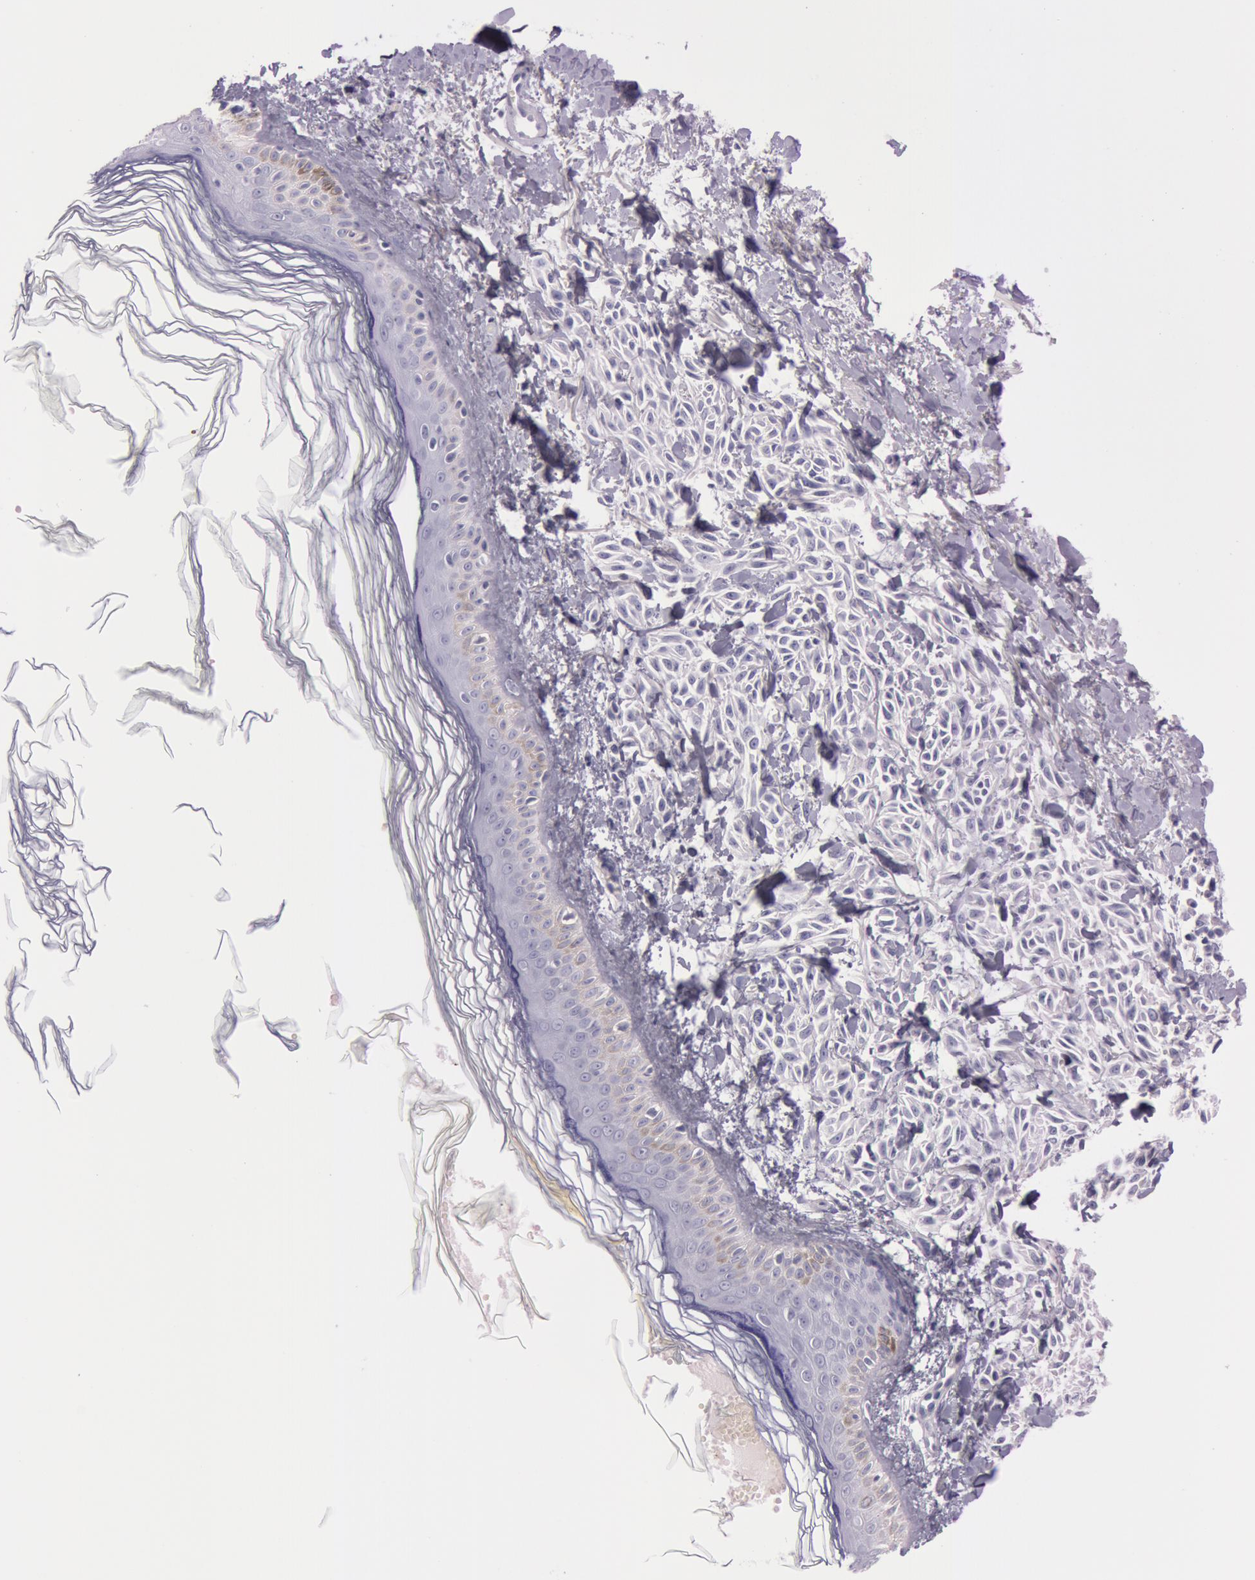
{"staining": {"intensity": "negative", "quantity": "none", "location": "none"}, "tissue": "melanoma", "cell_type": "Tumor cells", "image_type": "cancer", "snomed": [{"axis": "morphology", "description": "Malignant melanoma, NOS"}, {"axis": "topography", "description": "Skin"}], "caption": "The image displays no significant positivity in tumor cells of malignant melanoma.", "gene": "FOLH1", "patient": {"sex": "female", "age": 73}}